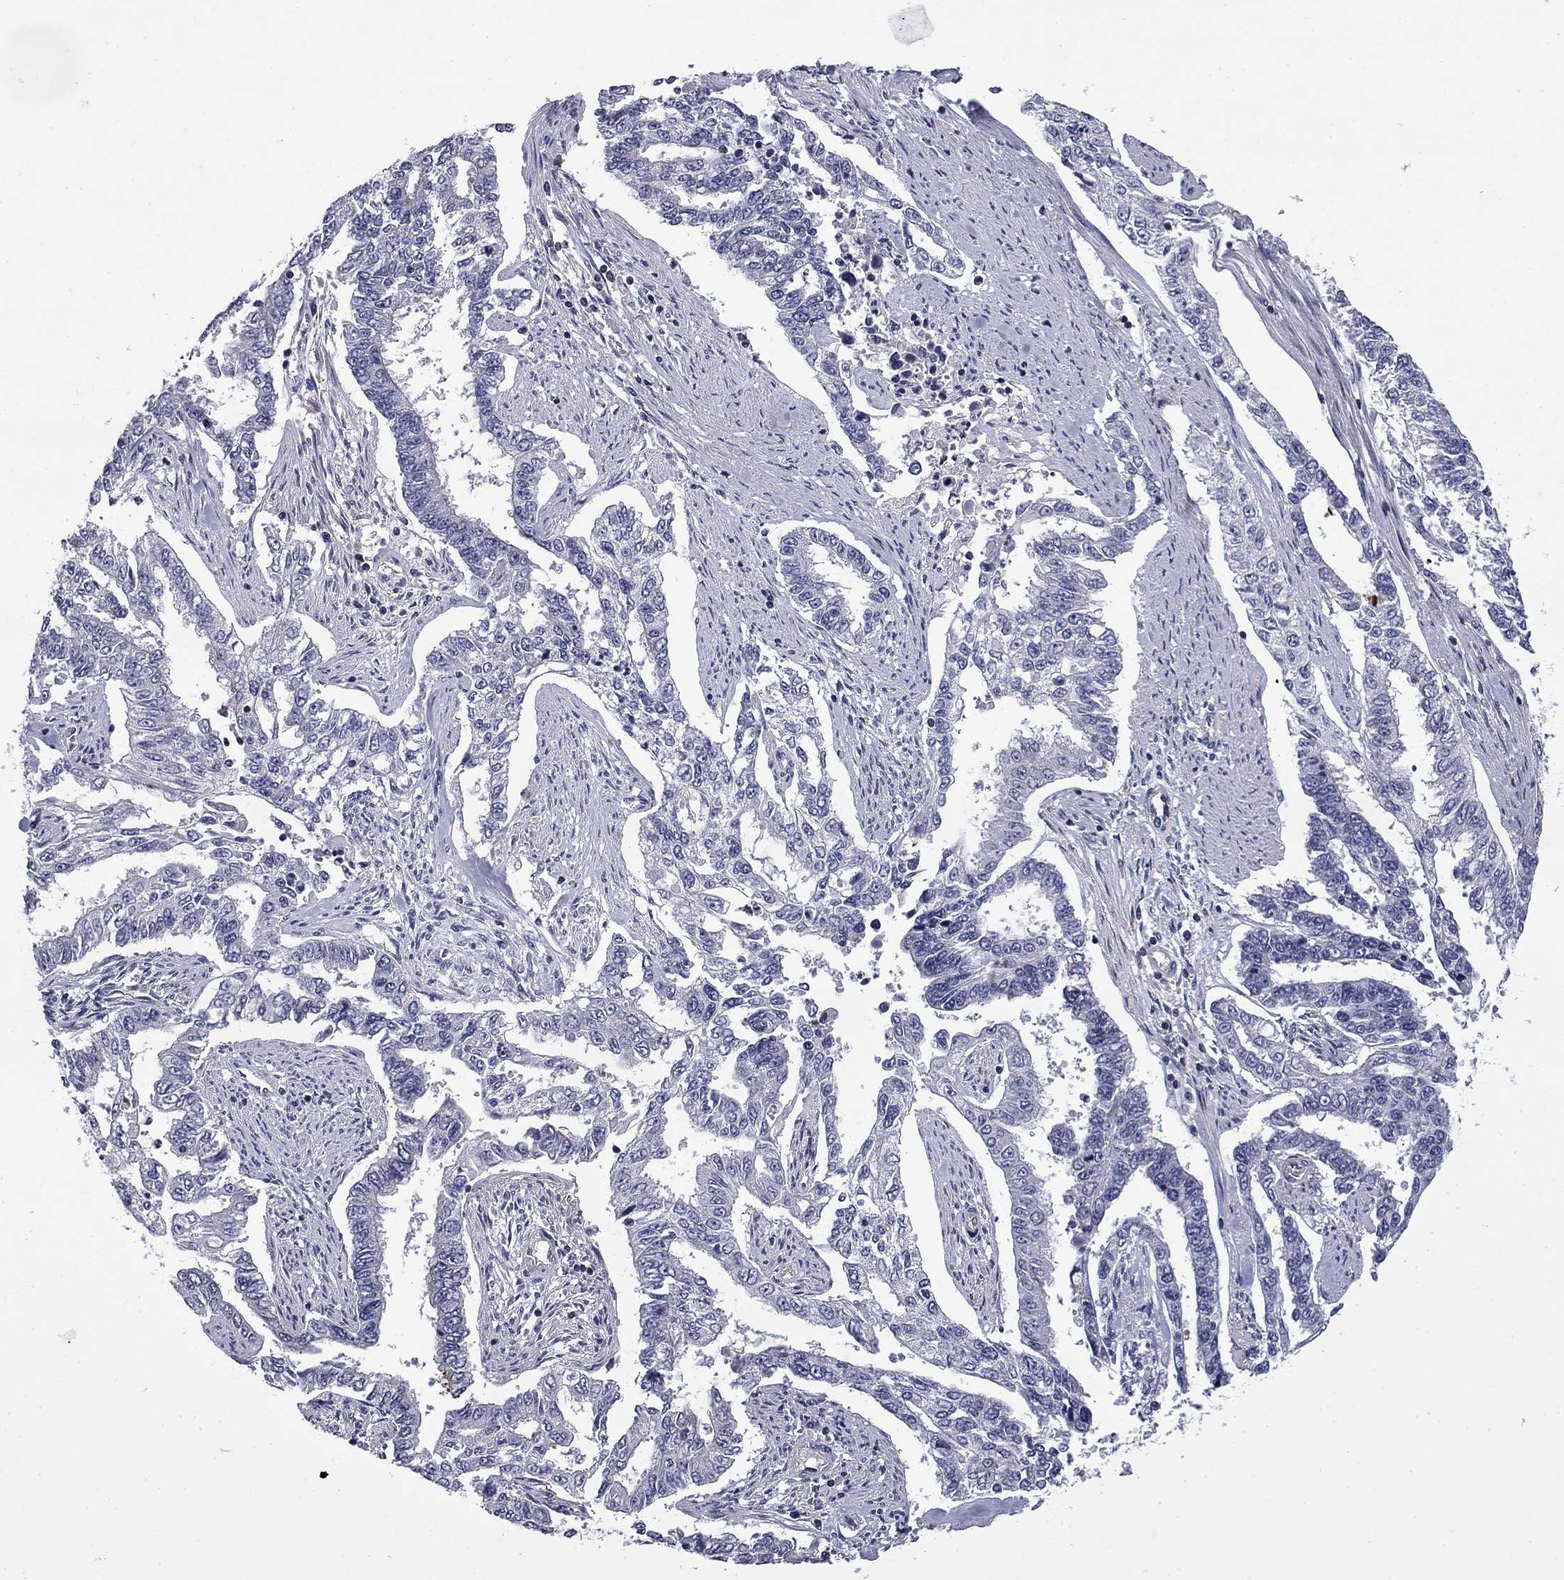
{"staining": {"intensity": "negative", "quantity": "none", "location": "none"}, "tissue": "endometrial cancer", "cell_type": "Tumor cells", "image_type": "cancer", "snomed": [{"axis": "morphology", "description": "Adenocarcinoma, NOS"}, {"axis": "topography", "description": "Uterus"}], "caption": "A photomicrograph of human endometrial cancer is negative for staining in tumor cells.", "gene": "ARHGAP45", "patient": {"sex": "female", "age": 59}}